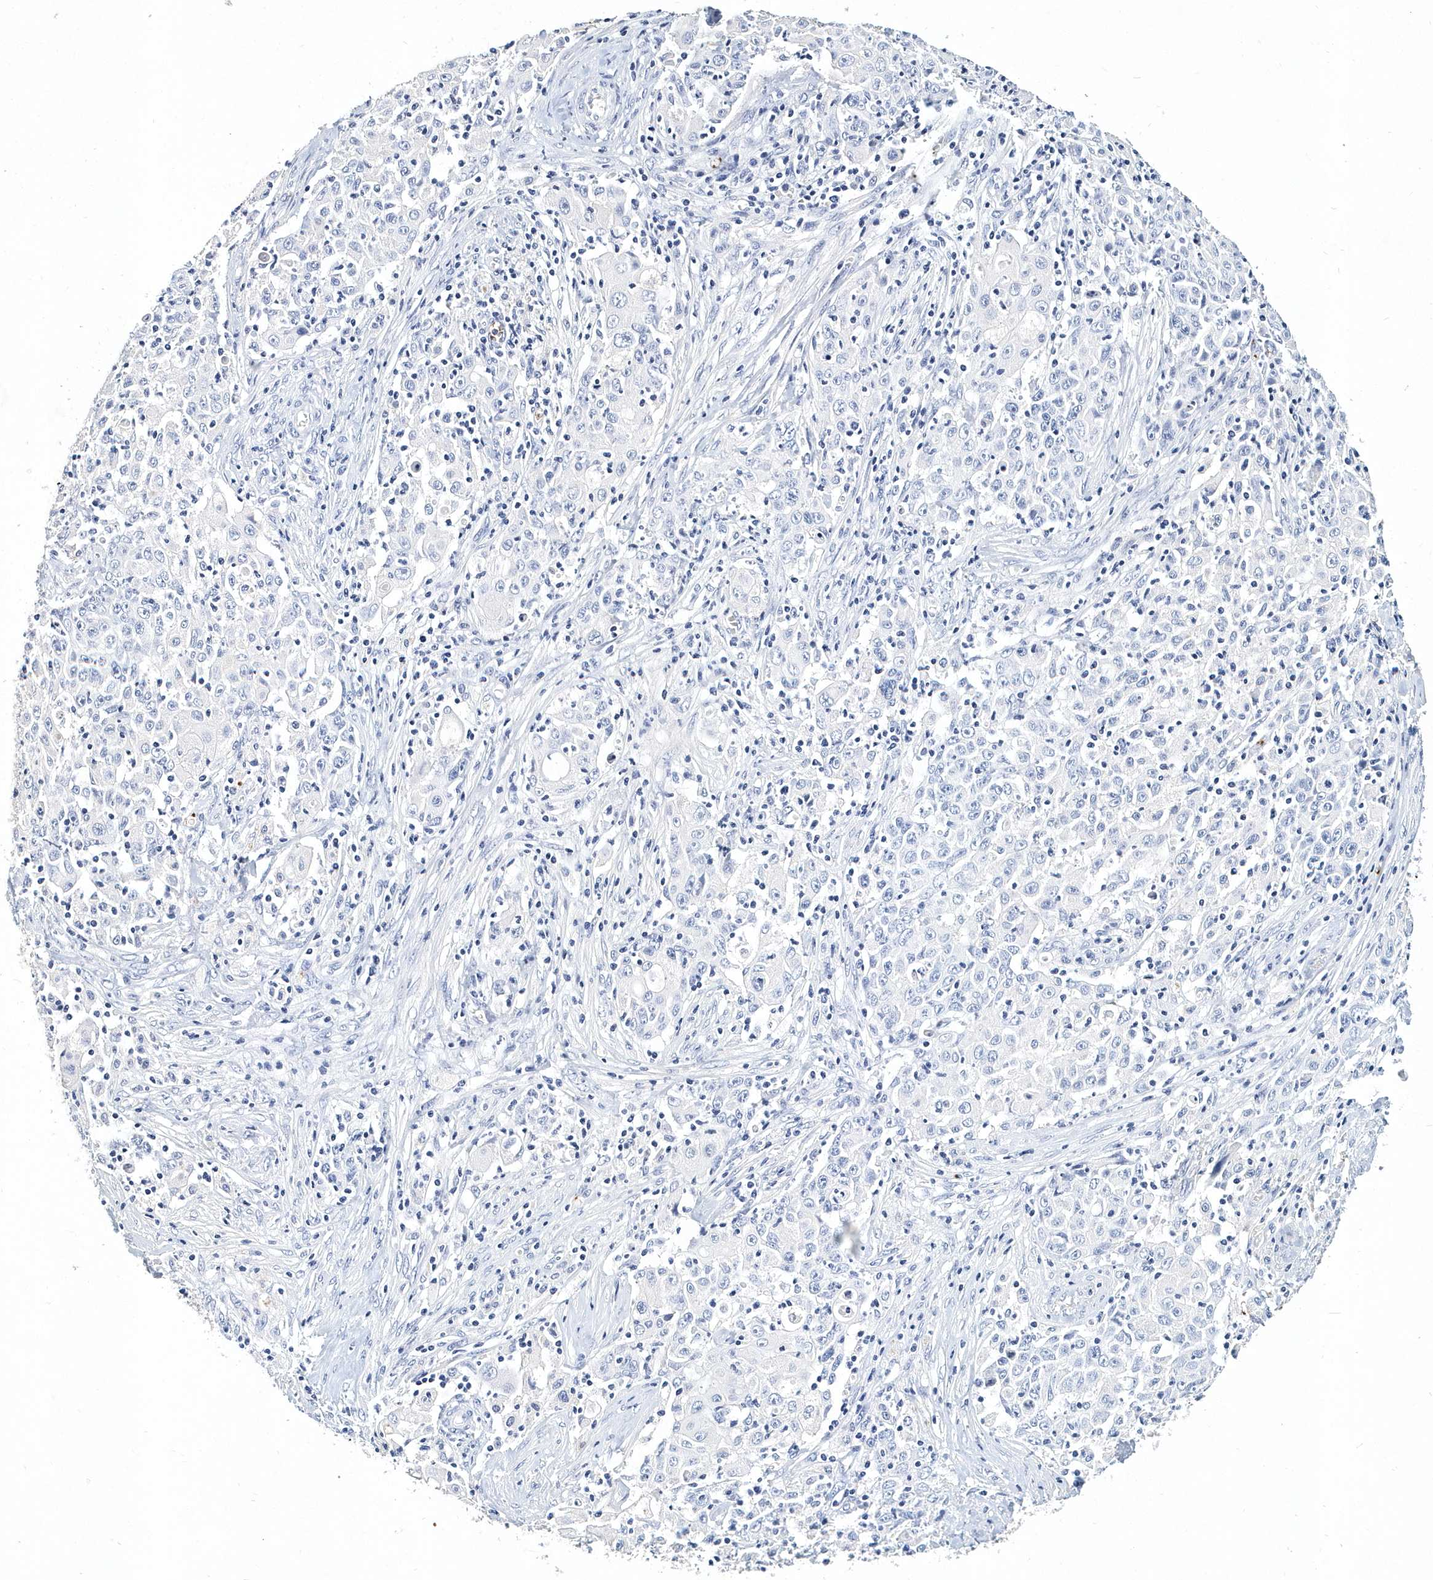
{"staining": {"intensity": "negative", "quantity": "none", "location": "none"}, "tissue": "ovarian cancer", "cell_type": "Tumor cells", "image_type": "cancer", "snomed": [{"axis": "morphology", "description": "Carcinoma, endometroid"}, {"axis": "topography", "description": "Ovary"}], "caption": "Tumor cells are negative for protein expression in human ovarian cancer. (Stains: DAB (3,3'-diaminobenzidine) immunohistochemistry with hematoxylin counter stain, Microscopy: brightfield microscopy at high magnification).", "gene": "ITGA2B", "patient": {"sex": "female", "age": 42}}